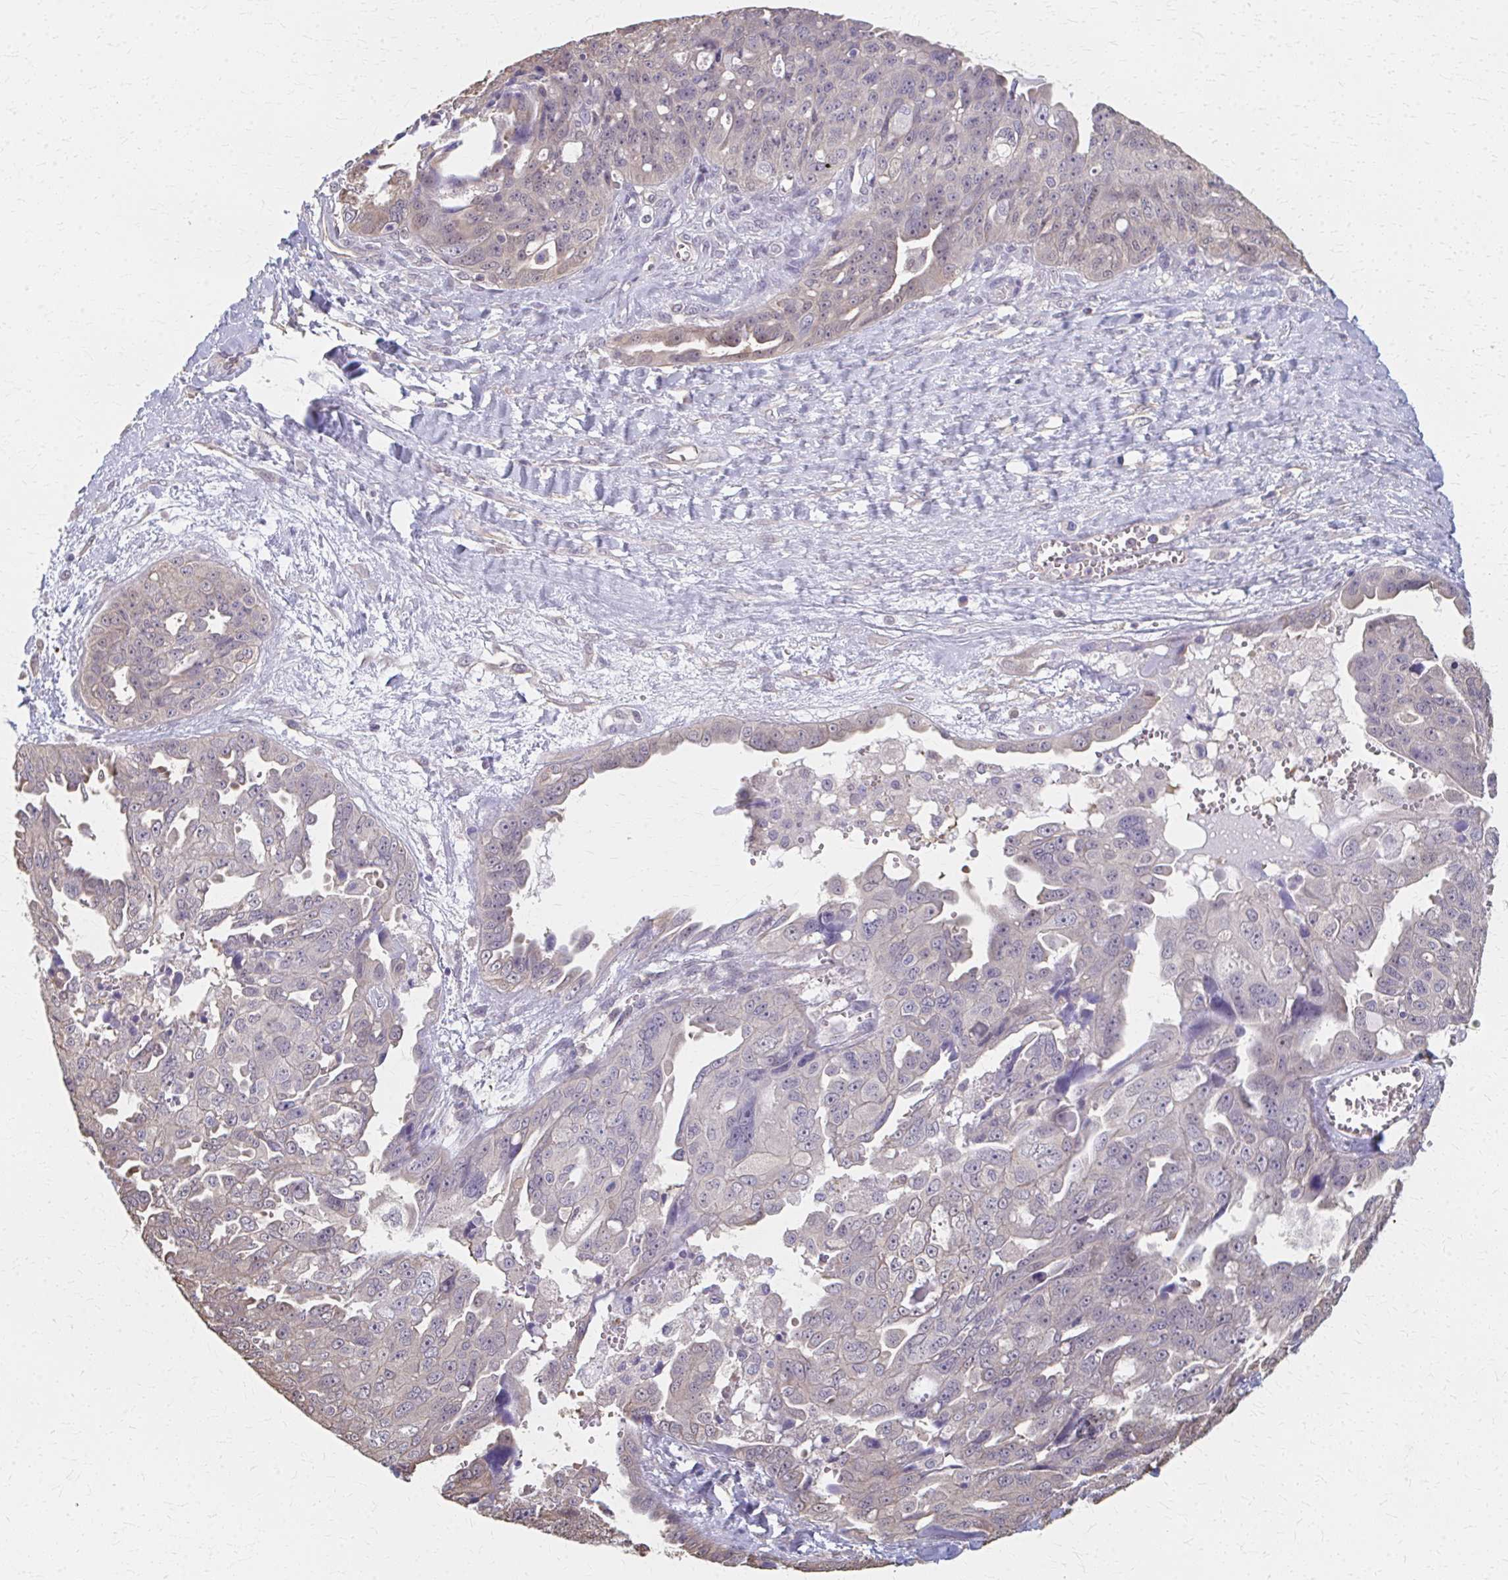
{"staining": {"intensity": "weak", "quantity": "<25%", "location": "cytoplasmic/membranous"}, "tissue": "ovarian cancer", "cell_type": "Tumor cells", "image_type": "cancer", "snomed": [{"axis": "morphology", "description": "Carcinoma, endometroid"}, {"axis": "topography", "description": "Ovary"}], "caption": "An immunohistochemistry (IHC) image of ovarian cancer (endometroid carcinoma) is shown. There is no staining in tumor cells of ovarian cancer (endometroid carcinoma).", "gene": "RABGAP1L", "patient": {"sex": "female", "age": 70}}